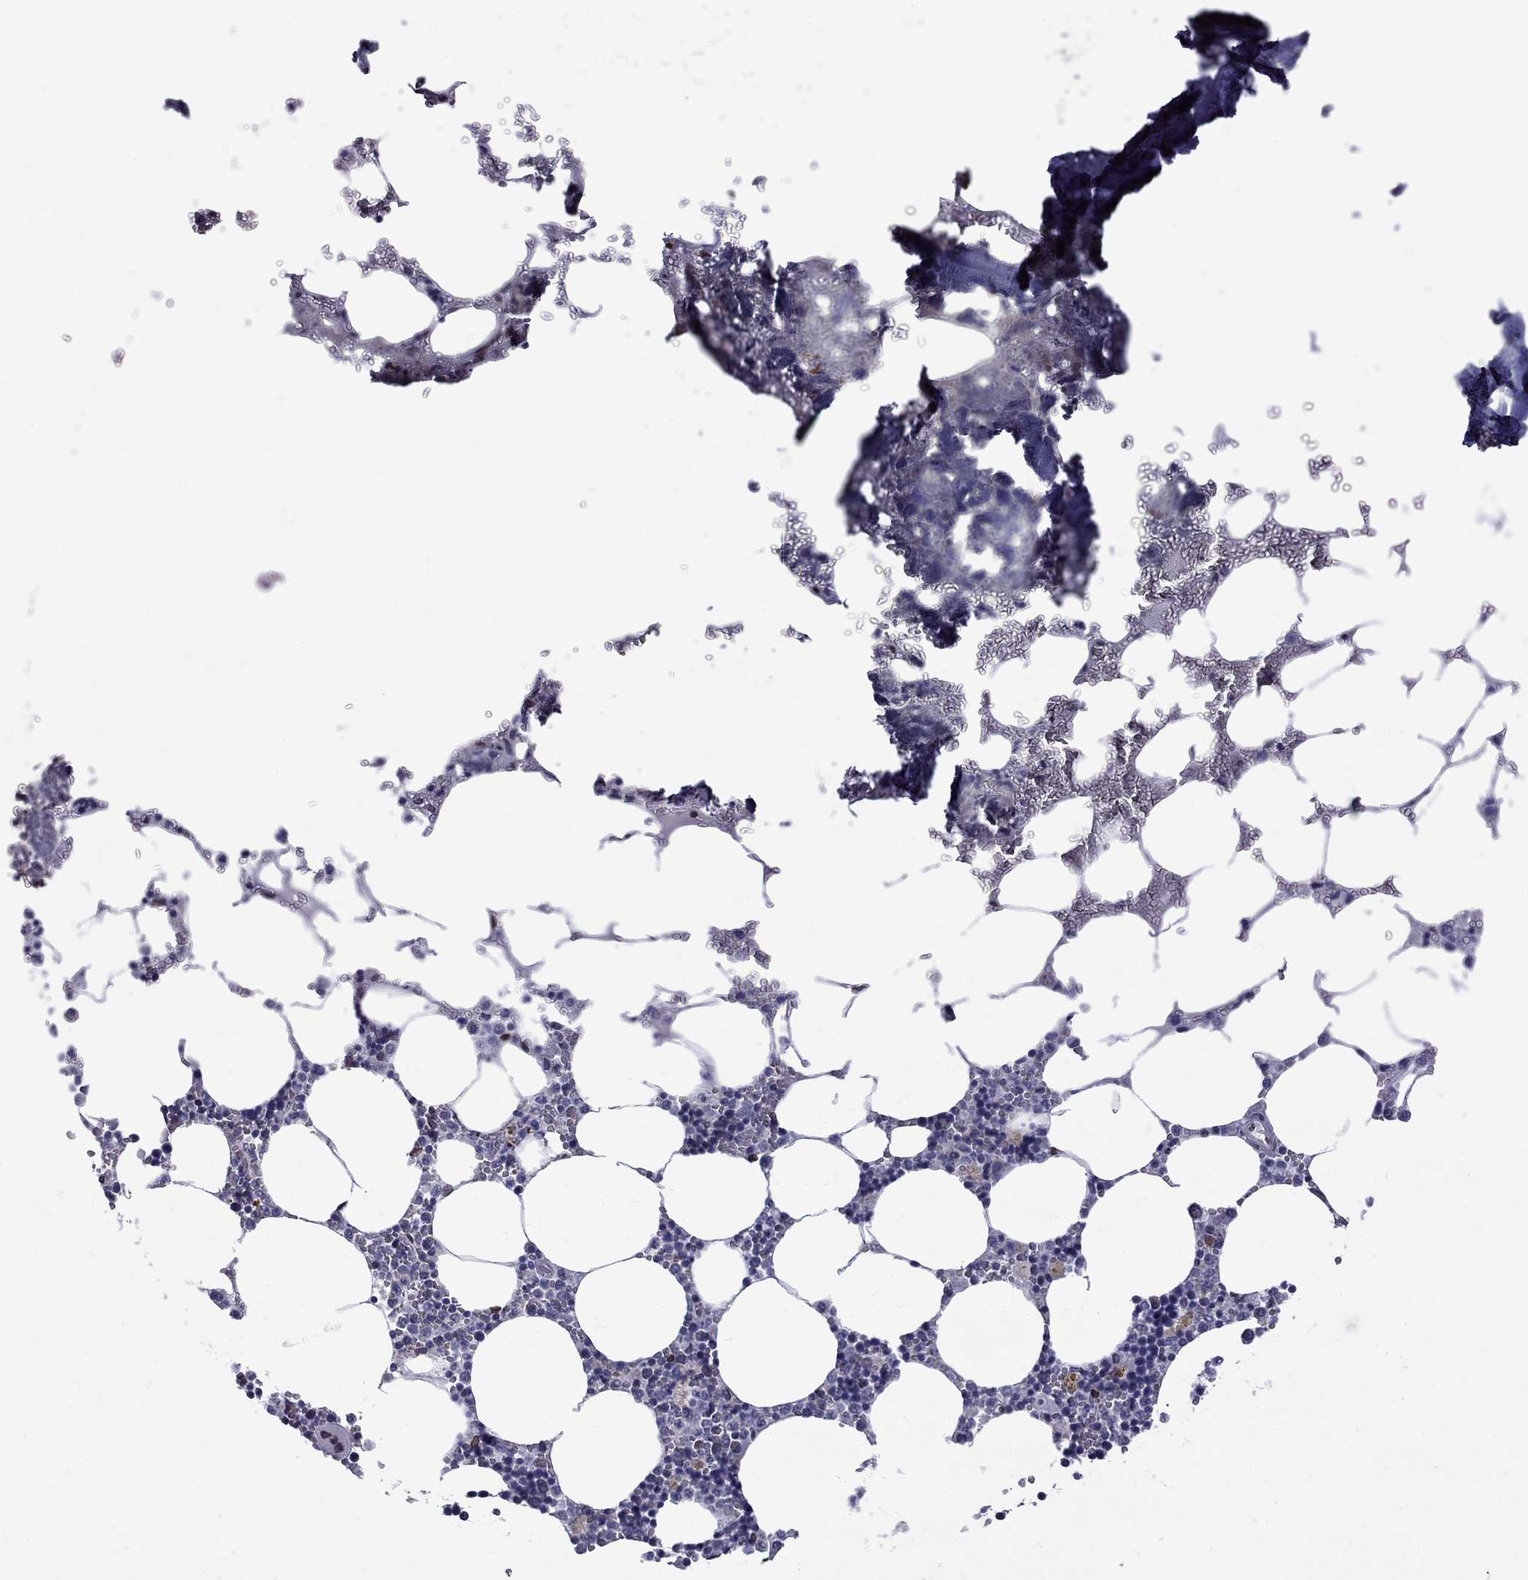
{"staining": {"intensity": "weak", "quantity": "<25%", "location": "cytoplasmic/membranous"}, "tissue": "bone marrow", "cell_type": "Hematopoietic cells", "image_type": "normal", "snomed": [{"axis": "morphology", "description": "Normal tissue, NOS"}, {"axis": "topography", "description": "Bone marrow"}], "caption": "High power microscopy micrograph of an immunohistochemistry photomicrograph of benign bone marrow, revealing no significant staining in hematopoietic cells. Brightfield microscopy of immunohistochemistry (IHC) stained with DAB (brown) and hematoxylin (blue), captured at high magnification.", "gene": "CLTCL1", "patient": {"sex": "male", "age": 54}}